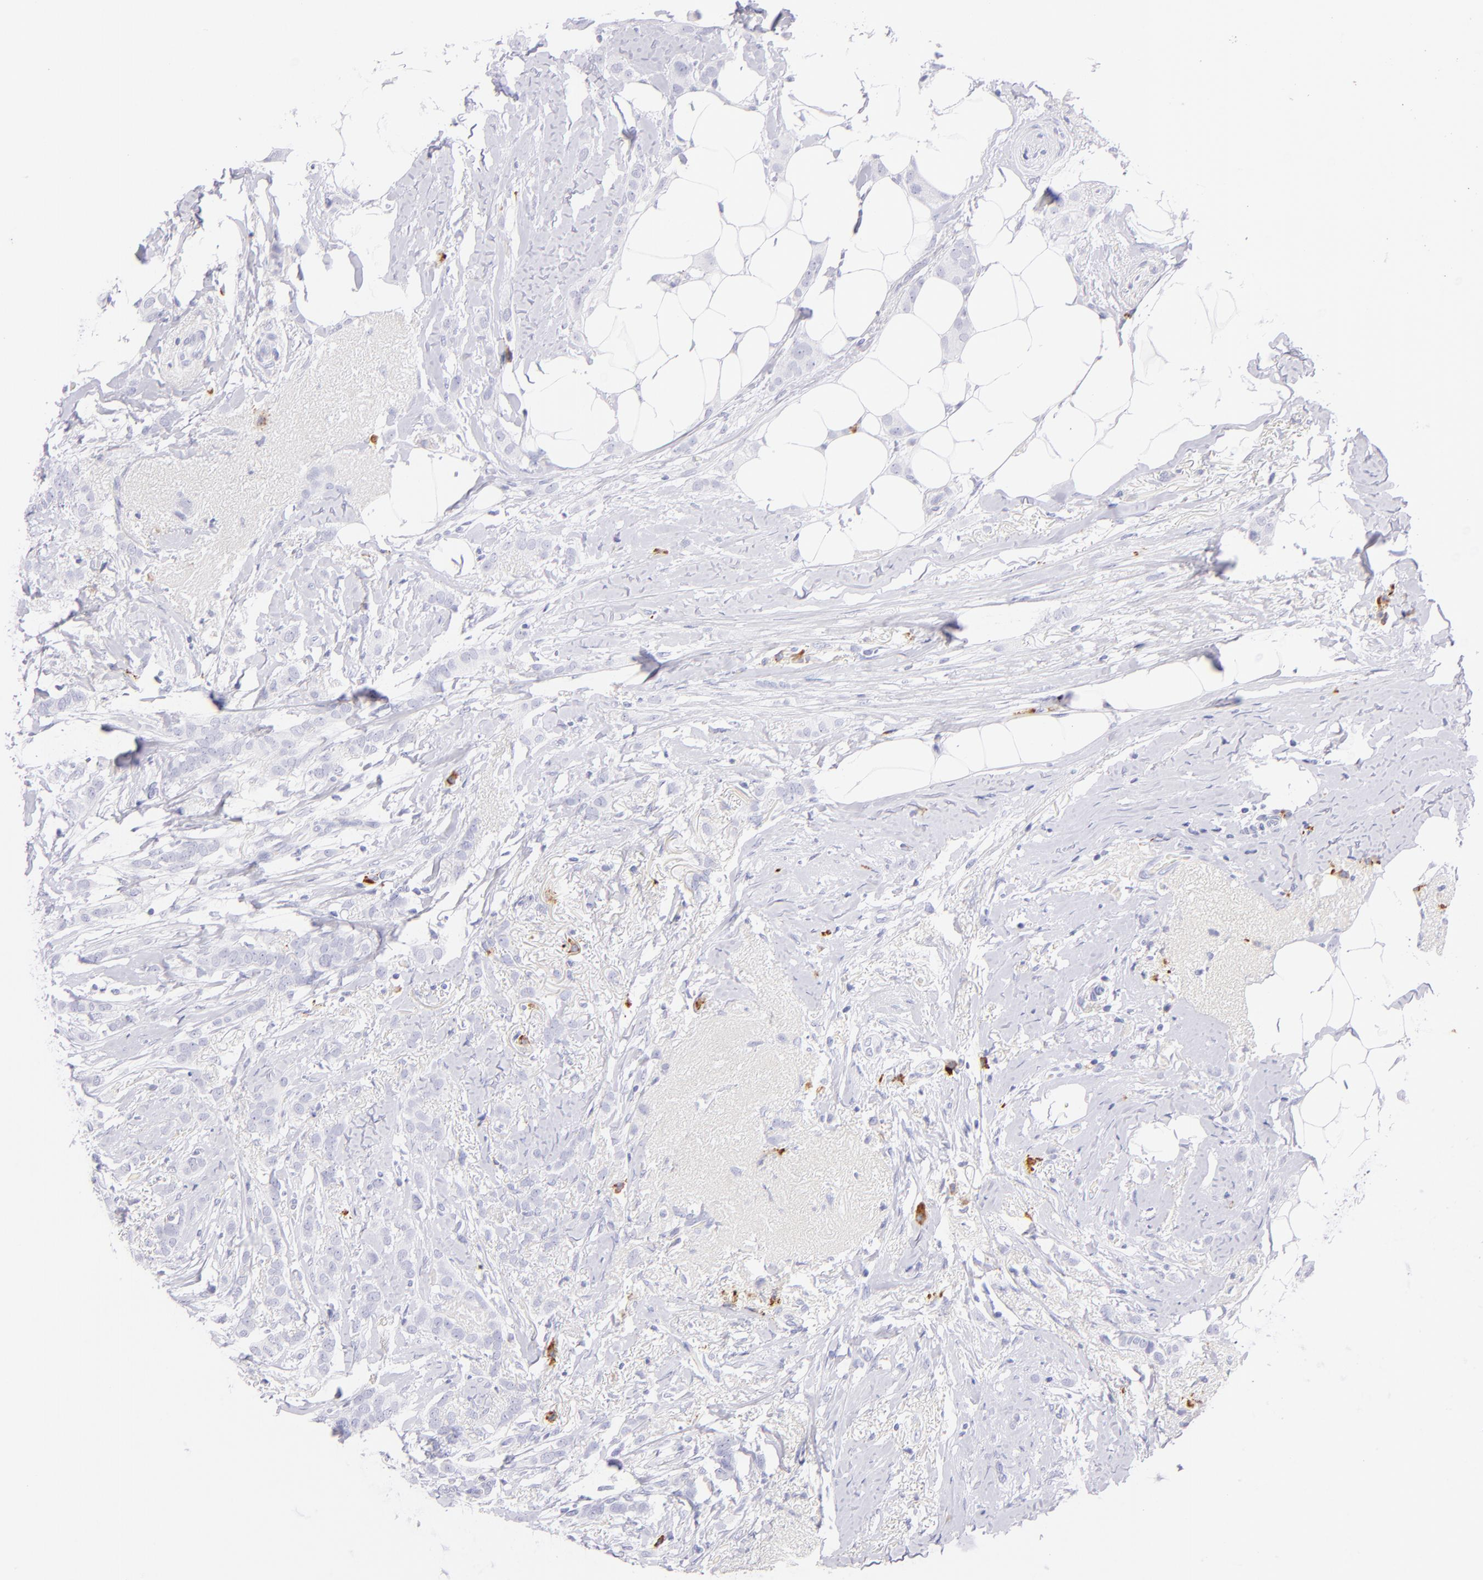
{"staining": {"intensity": "negative", "quantity": "none", "location": "none"}, "tissue": "breast cancer", "cell_type": "Tumor cells", "image_type": "cancer", "snomed": [{"axis": "morphology", "description": "Lobular carcinoma"}, {"axis": "topography", "description": "Breast"}], "caption": "Immunohistochemistry (IHC) histopathology image of neoplastic tissue: human lobular carcinoma (breast) stained with DAB (3,3'-diaminobenzidine) demonstrates no significant protein expression in tumor cells. The staining was performed using DAB to visualize the protein expression in brown, while the nuclei were stained in blue with hematoxylin (Magnification: 20x).", "gene": "SDC1", "patient": {"sex": "female", "age": 55}}